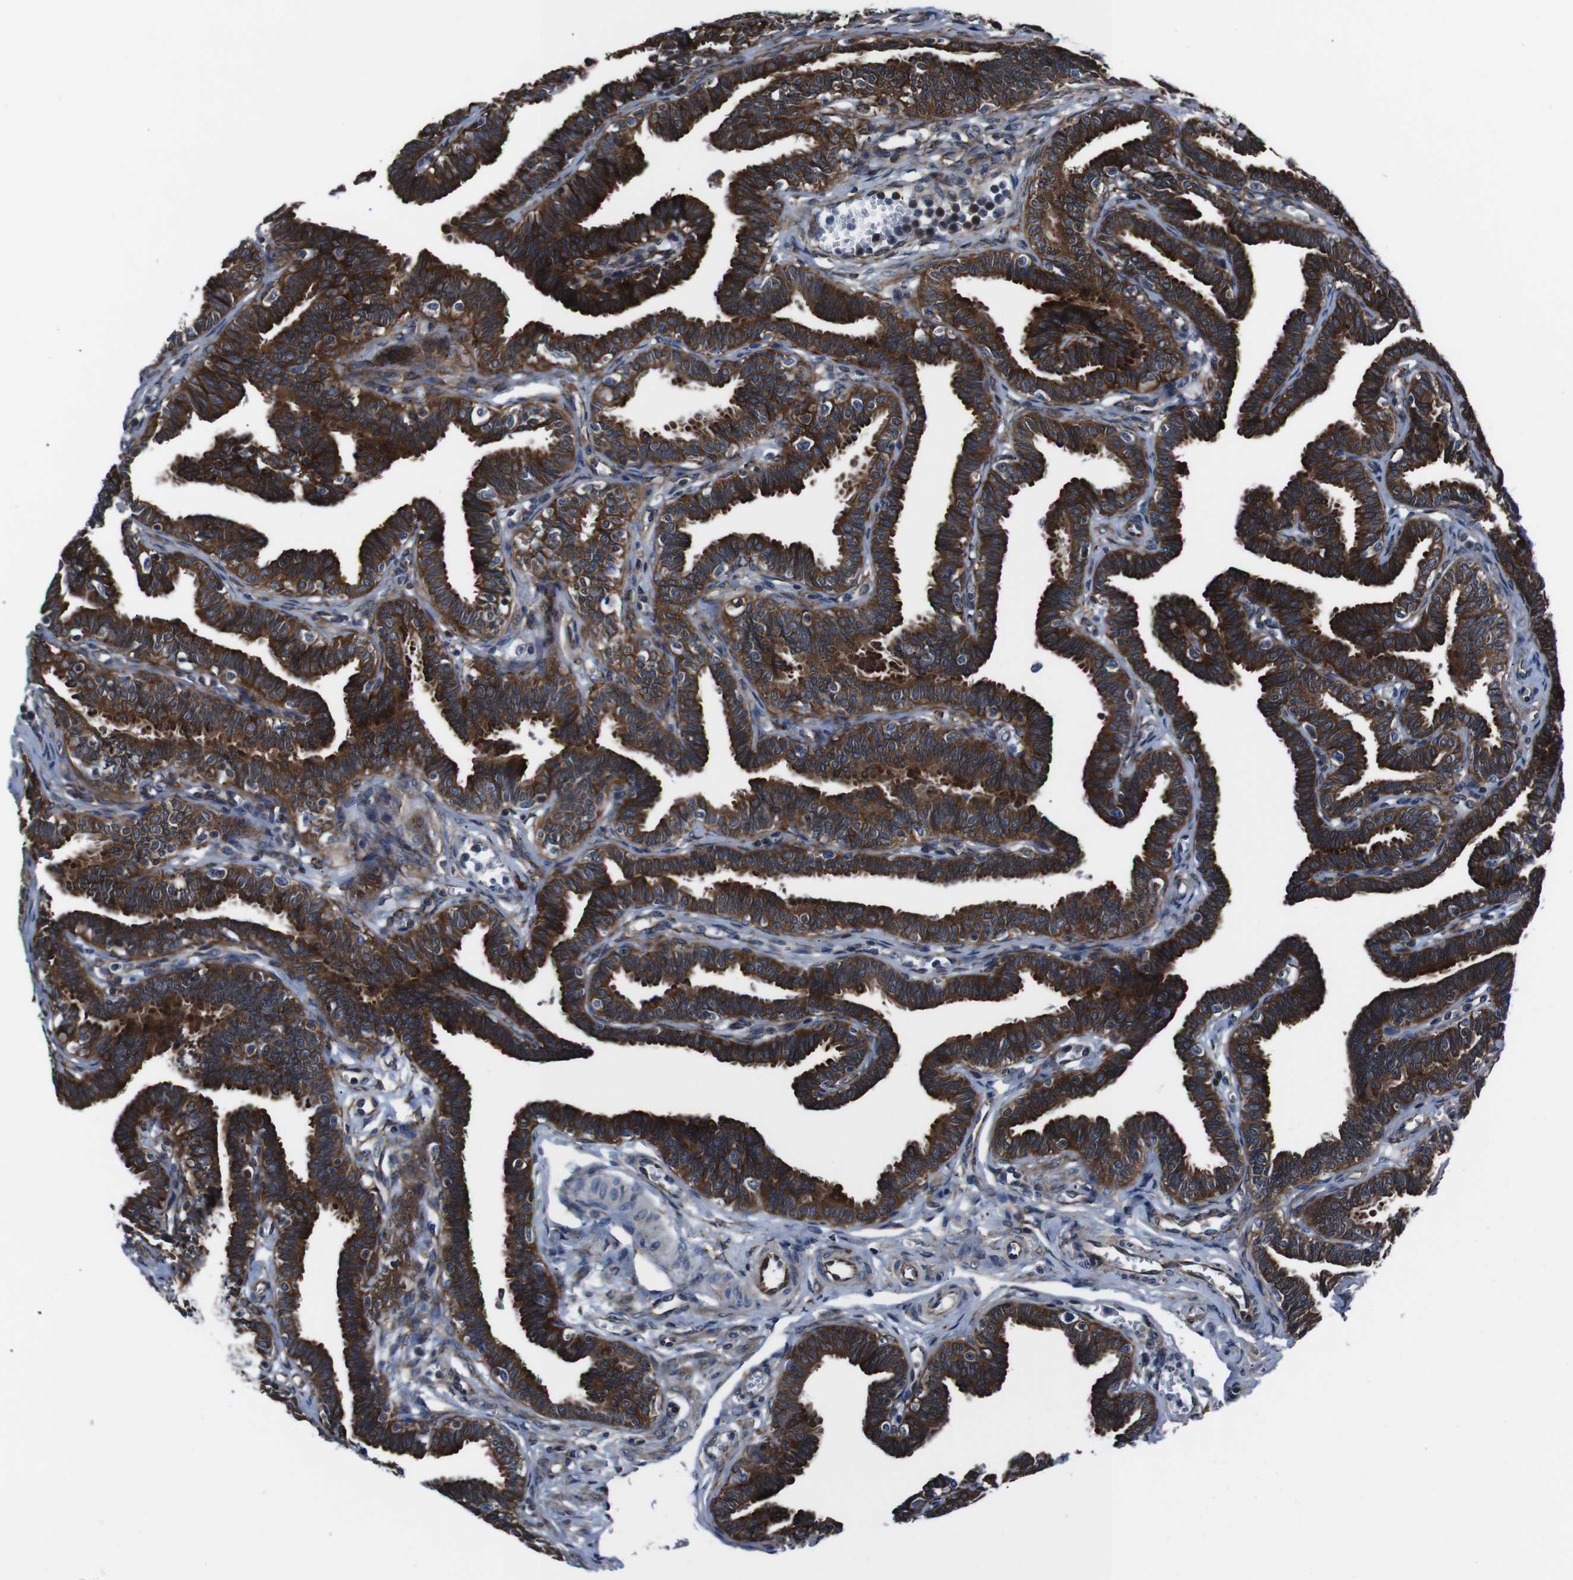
{"staining": {"intensity": "strong", "quantity": ">75%", "location": "cytoplasmic/membranous"}, "tissue": "fallopian tube", "cell_type": "Glandular cells", "image_type": "normal", "snomed": [{"axis": "morphology", "description": "Normal tissue, NOS"}, {"axis": "topography", "description": "Fallopian tube"}, {"axis": "topography", "description": "Ovary"}], "caption": "Immunohistochemistry (IHC) (DAB) staining of normal fallopian tube exhibits strong cytoplasmic/membranous protein expression in approximately >75% of glandular cells. The protein is shown in brown color, while the nuclei are stained blue.", "gene": "EIF4A2", "patient": {"sex": "female", "age": 23}}